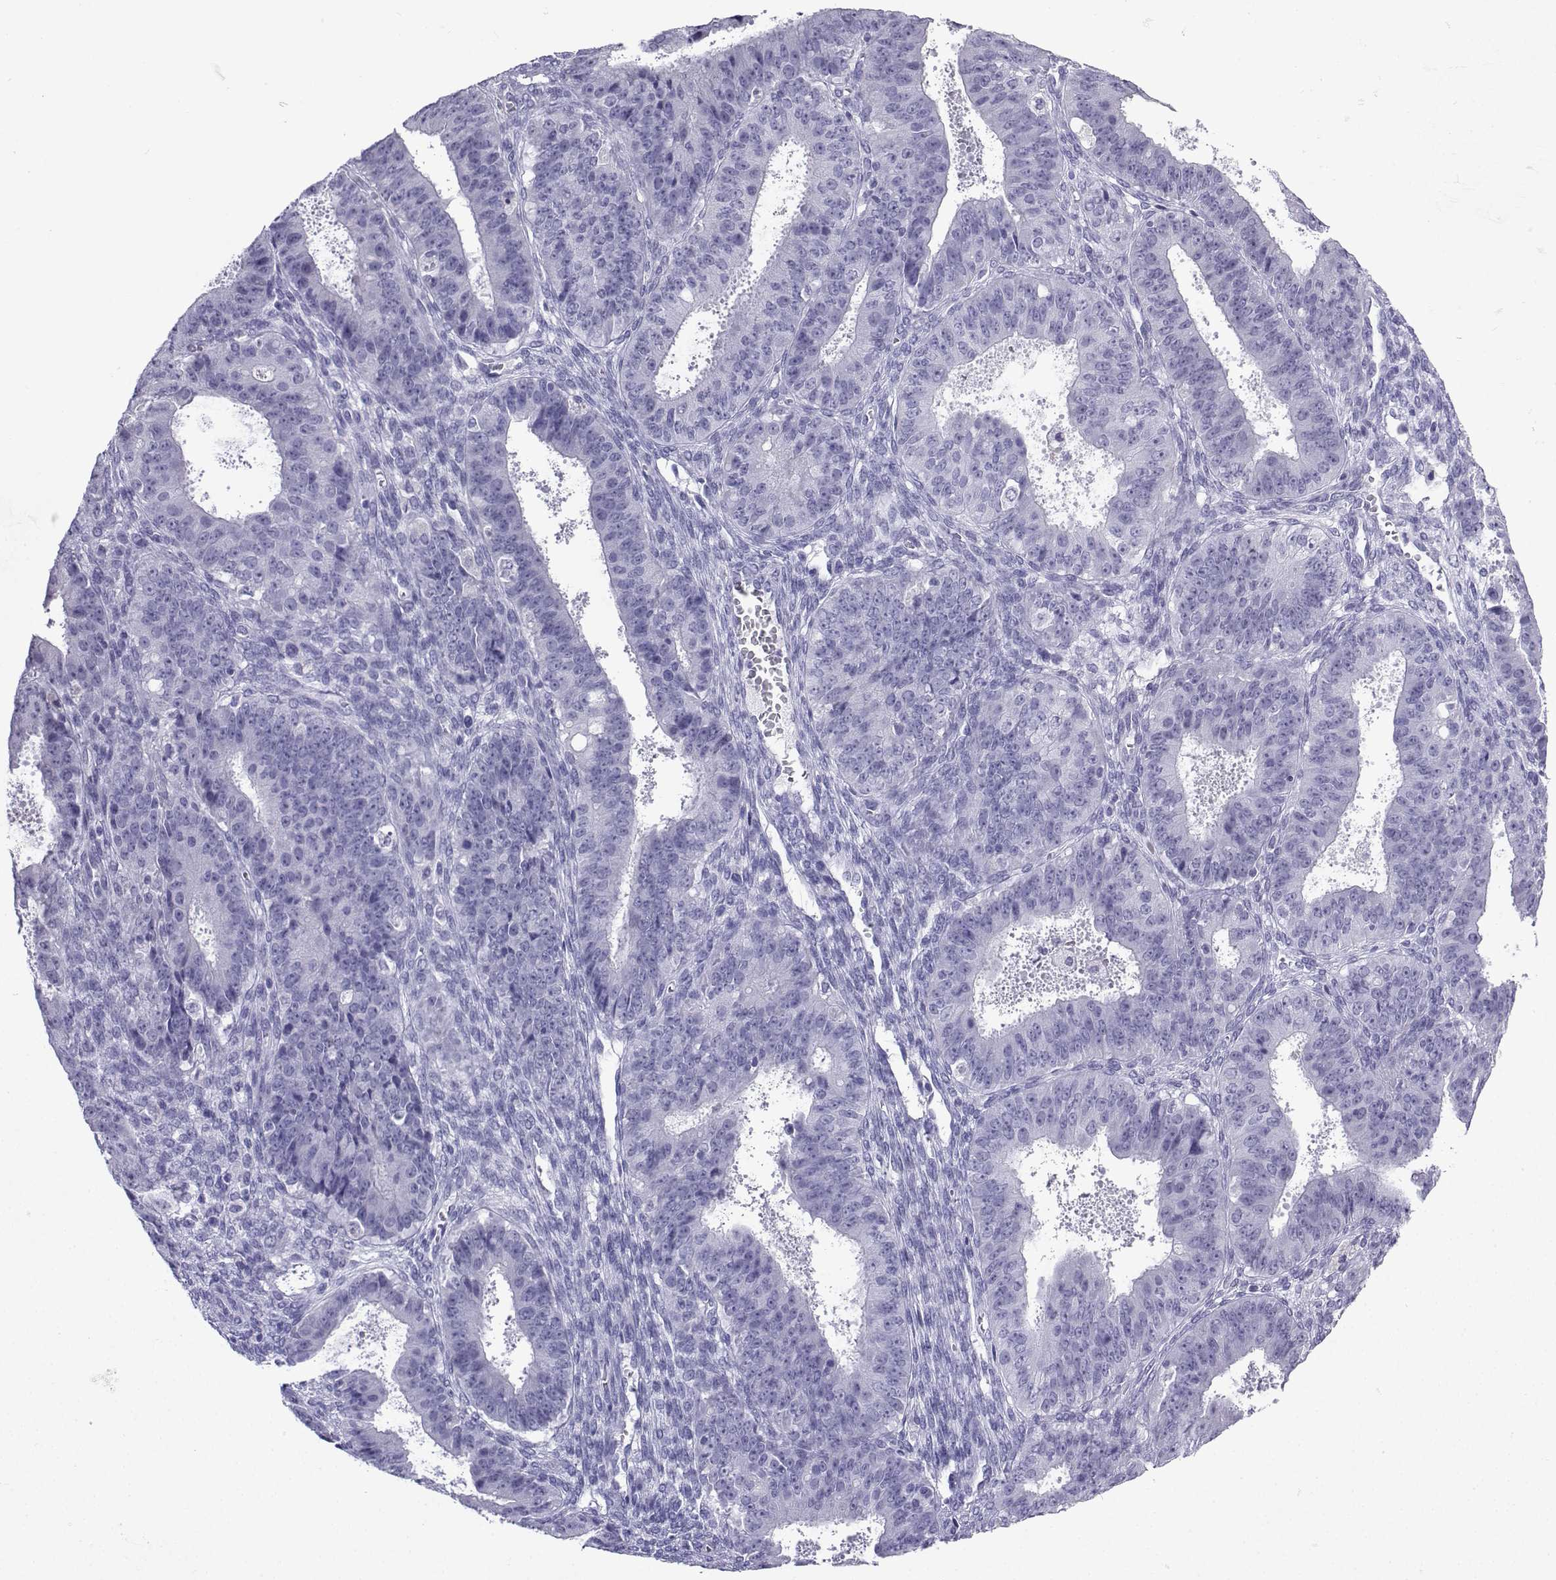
{"staining": {"intensity": "negative", "quantity": "none", "location": "none"}, "tissue": "ovarian cancer", "cell_type": "Tumor cells", "image_type": "cancer", "snomed": [{"axis": "morphology", "description": "Carcinoma, endometroid"}, {"axis": "topography", "description": "Ovary"}], "caption": "The IHC image has no significant staining in tumor cells of ovarian cancer (endometroid carcinoma) tissue.", "gene": "SLC18A2", "patient": {"sex": "female", "age": 42}}